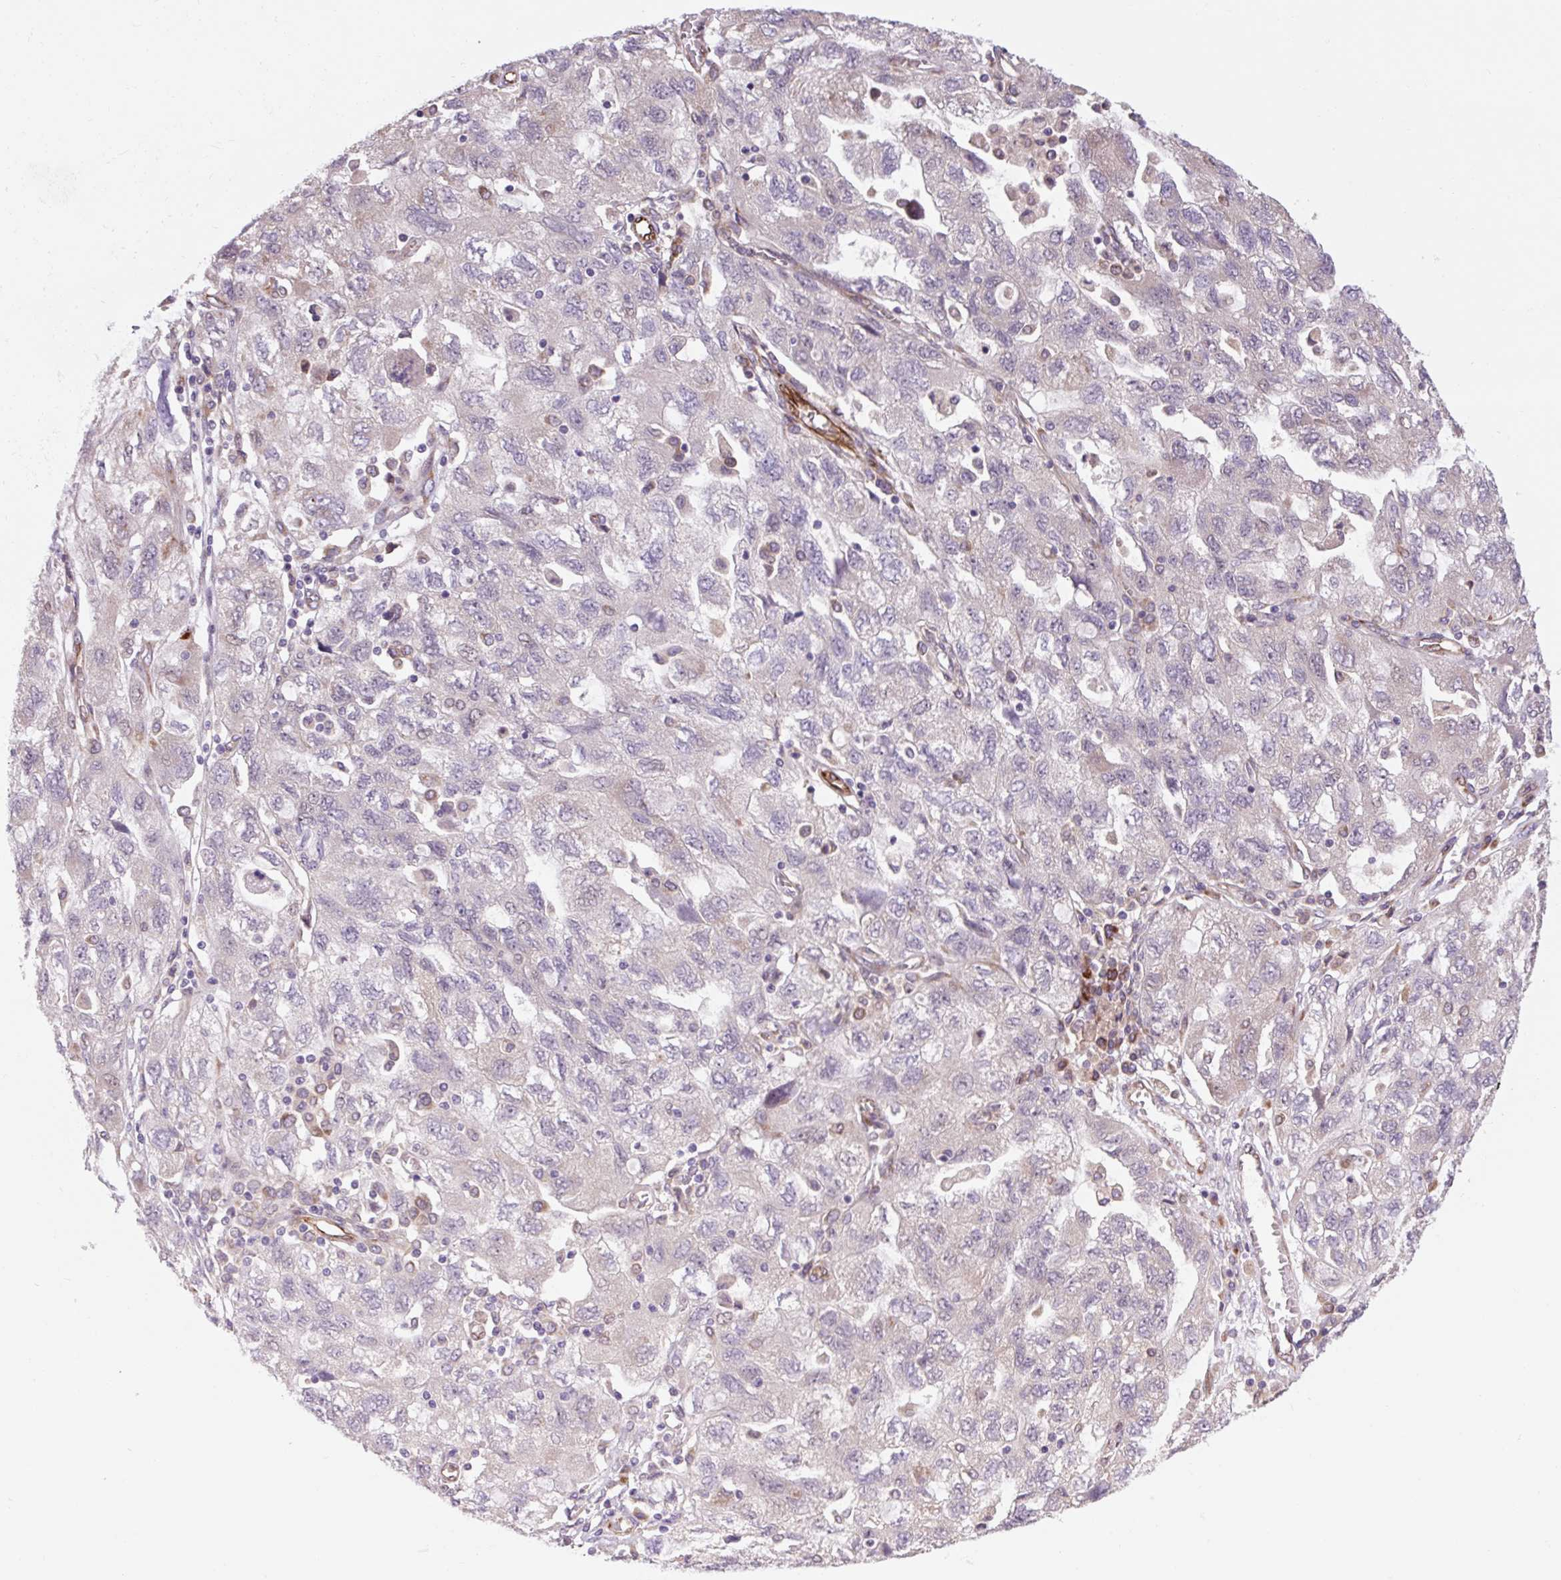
{"staining": {"intensity": "moderate", "quantity": "<25%", "location": "cytoplasmic/membranous"}, "tissue": "ovarian cancer", "cell_type": "Tumor cells", "image_type": "cancer", "snomed": [{"axis": "morphology", "description": "Carcinoma, NOS"}, {"axis": "morphology", "description": "Cystadenocarcinoma, serous, NOS"}, {"axis": "topography", "description": "Ovary"}], "caption": "Approximately <25% of tumor cells in human ovarian cancer (carcinoma) display moderate cytoplasmic/membranous protein staining as visualized by brown immunohistochemical staining.", "gene": "PLA2G4A", "patient": {"sex": "female", "age": 69}}